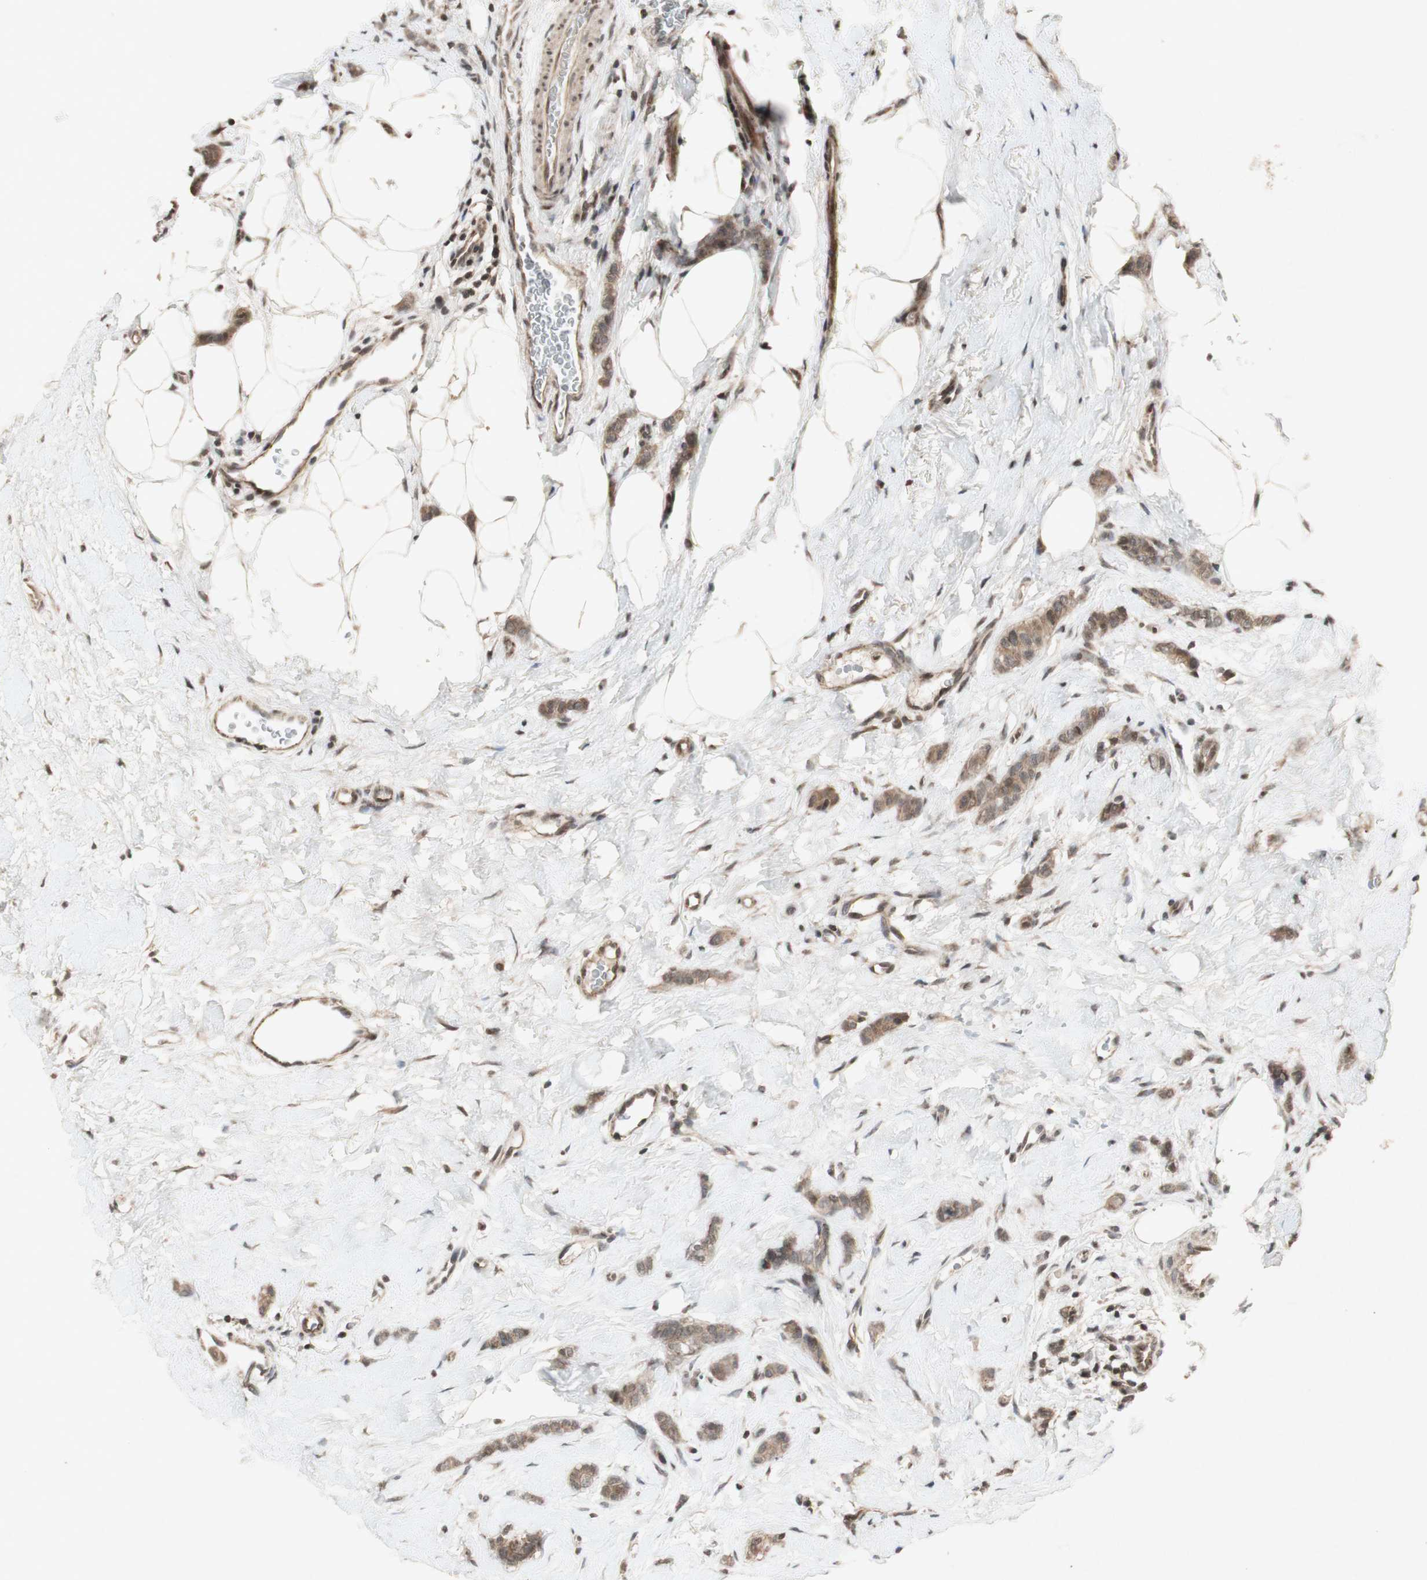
{"staining": {"intensity": "weak", "quantity": ">75%", "location": "cytoplasmic/membranous"}, "tissue": "breast cancer", "cell_type": "Tumor cells", "image_type": "cancer", "snomed": [{"axis": "morphology", "description": "Lobular carcinoma"}, {"axis": "topography", "description": "Skin"}, {"axis": "topography", "description": "Breast"}], "caption": "A high-resolution micrograph shows IHC staining of lobular carcinoma (breast), which displays weak cytoplasmic/membranous expression in about >75% of tumor cells.", "gene": "PLXNA1", "patient": {"sex": "female", "age": 46}}